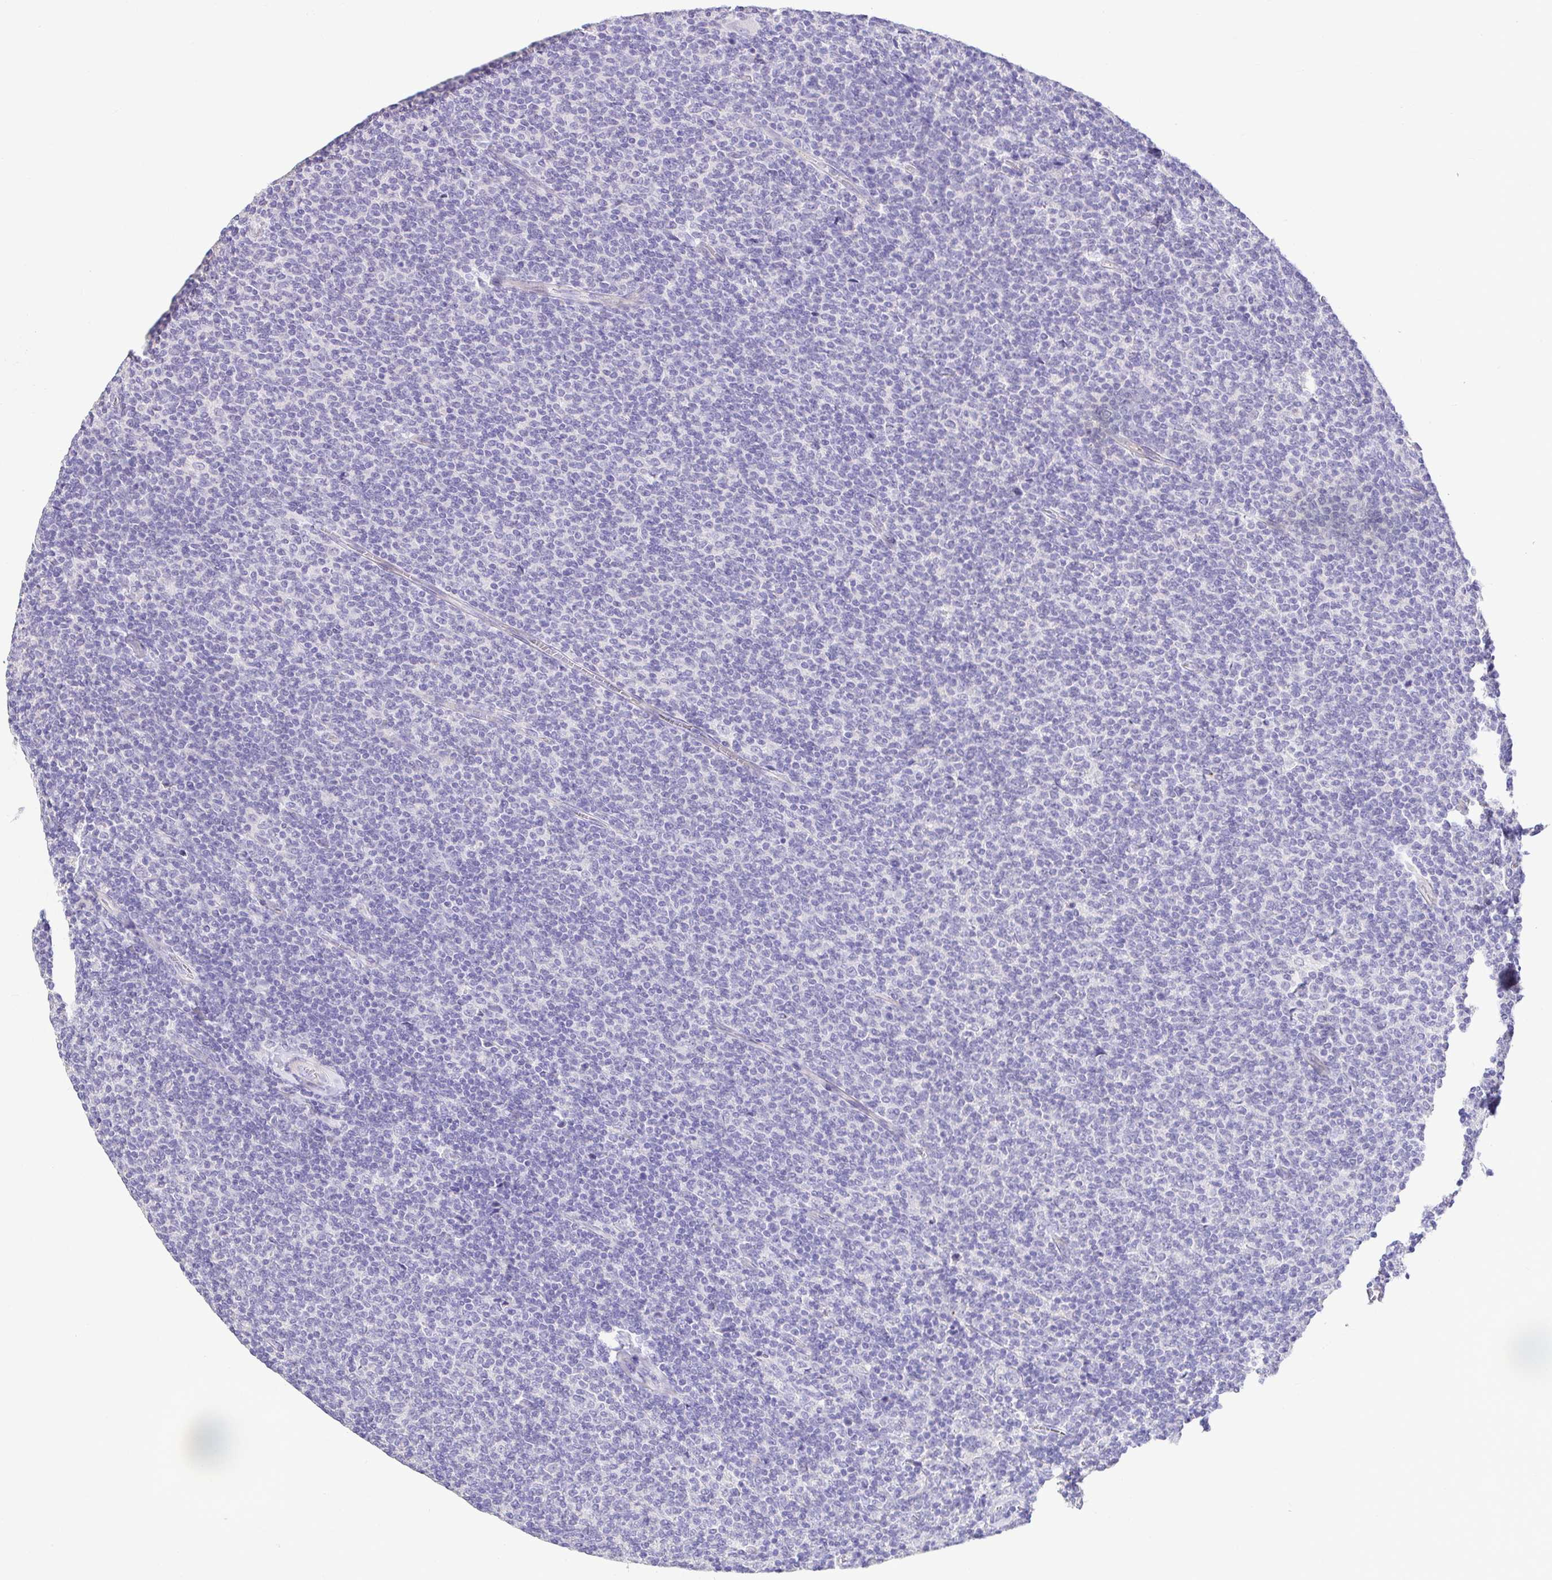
{"staining": {"intensity": "negative", "quantity": "none", "location": "none"}, "tissue": "lymphoma", "cell_type": "Tumor cells", "image_type": "cancer", "snomed": [{"axis": "morphology", "description": "Malignant lymphoma, non-Hodgkin's type, Low grade"}, {"axis": "topography", "description": "Lymph node"}], "caption": "Immunohistochemical staining of lymphoma demonstrates no significant positivity in tumor cells.", "gene": "CDO1", "patient": {"sex": "male", "age": 52}}